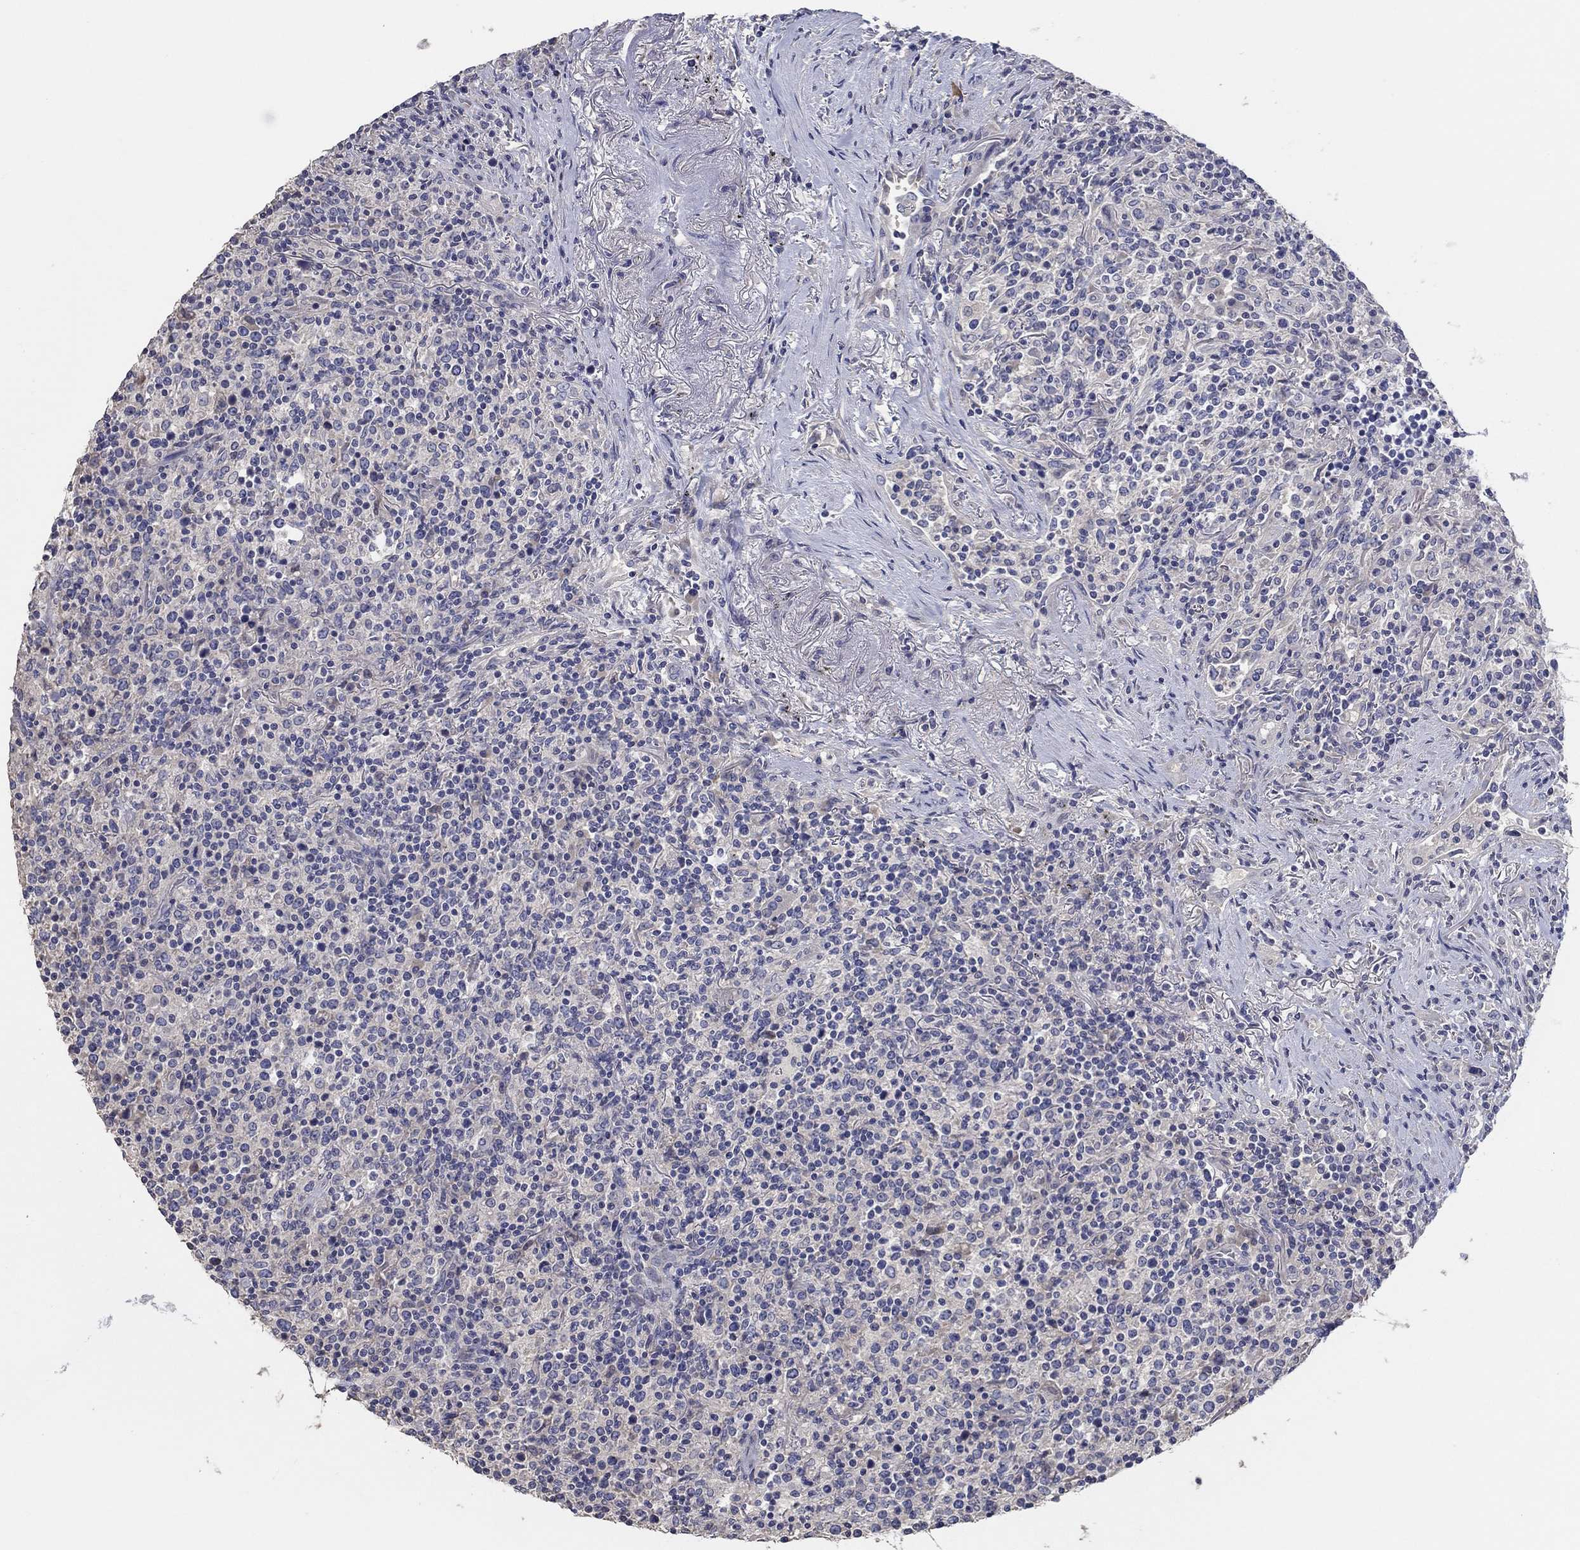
{"staining": {"intensity": "negative", "quantity": "none", "location": "none"}, "tissue": "lymphoma", "cell_type": "Tumor cells", "image_type": "cancer", "snomed": [{"axis": "morphology", "description": "Malignant lymphoma, non-Hodgkin's type, High grade"}, {"axis": "topography", "description": "Lung"}], "caption": "Tumor cells show no significant protein positivity in malignant lymphoma, non-Hodgkin's type (high-grade).", "gene": "DOCK3", "patient": {"sex": "male", "age": 79}}